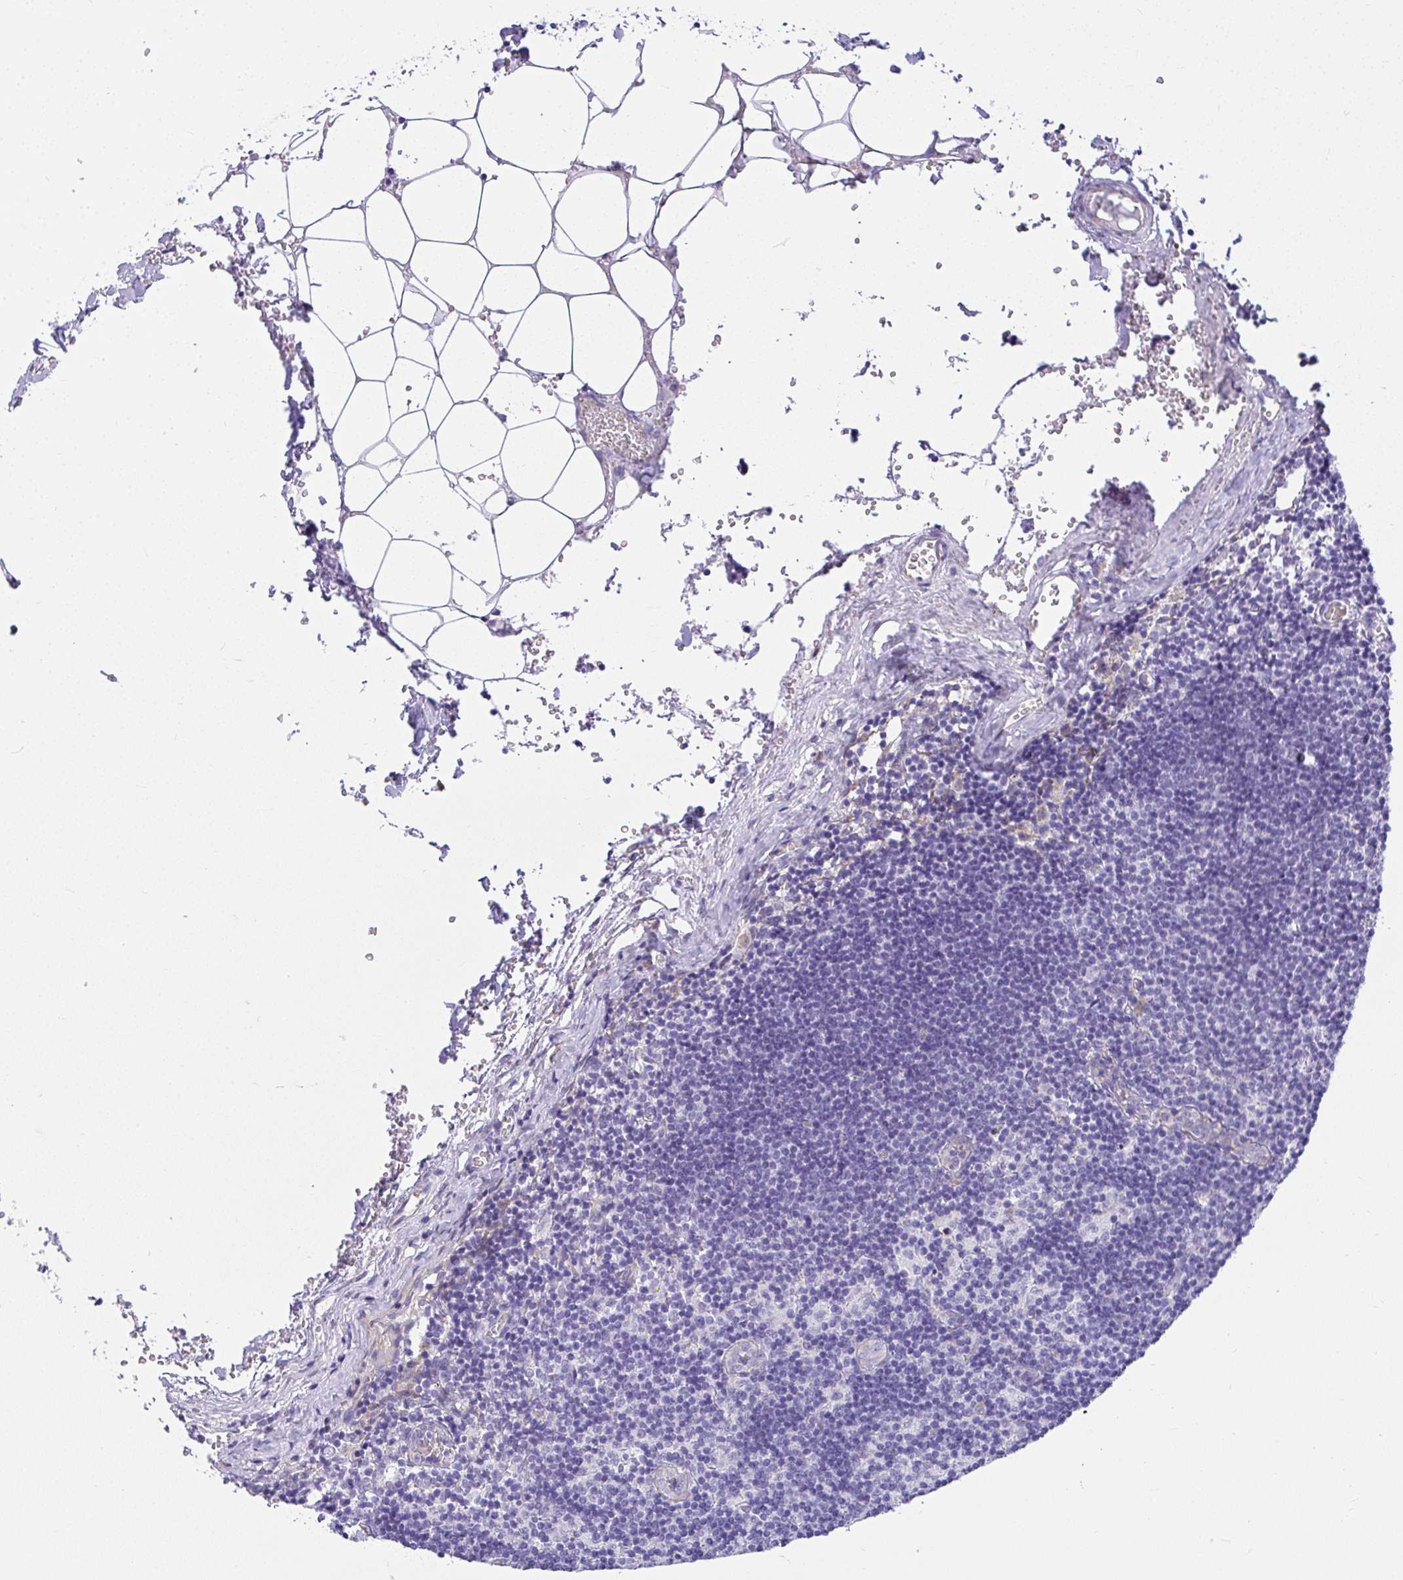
{"staining": {"intensity": "negative", "quantity": "none", "location": "none"}, "tissue": "lymph node", "cell_type": "Non-germinal center cells", "image_type": "normal", "snomed": [{"axis": "morphology", "description": "Normal tissue, NOS"}, {"axis": "topography", "description": "Lymph node"}], "caption": "This histopathology image is of unremarkable lymph node stained with IHC to label a protein in brown with the nuclei are counter-stained blue. There is no expression in non-germinal center cells.", "gene": "ADRA2C", "patient": {"sex": "female", "age": 31}}